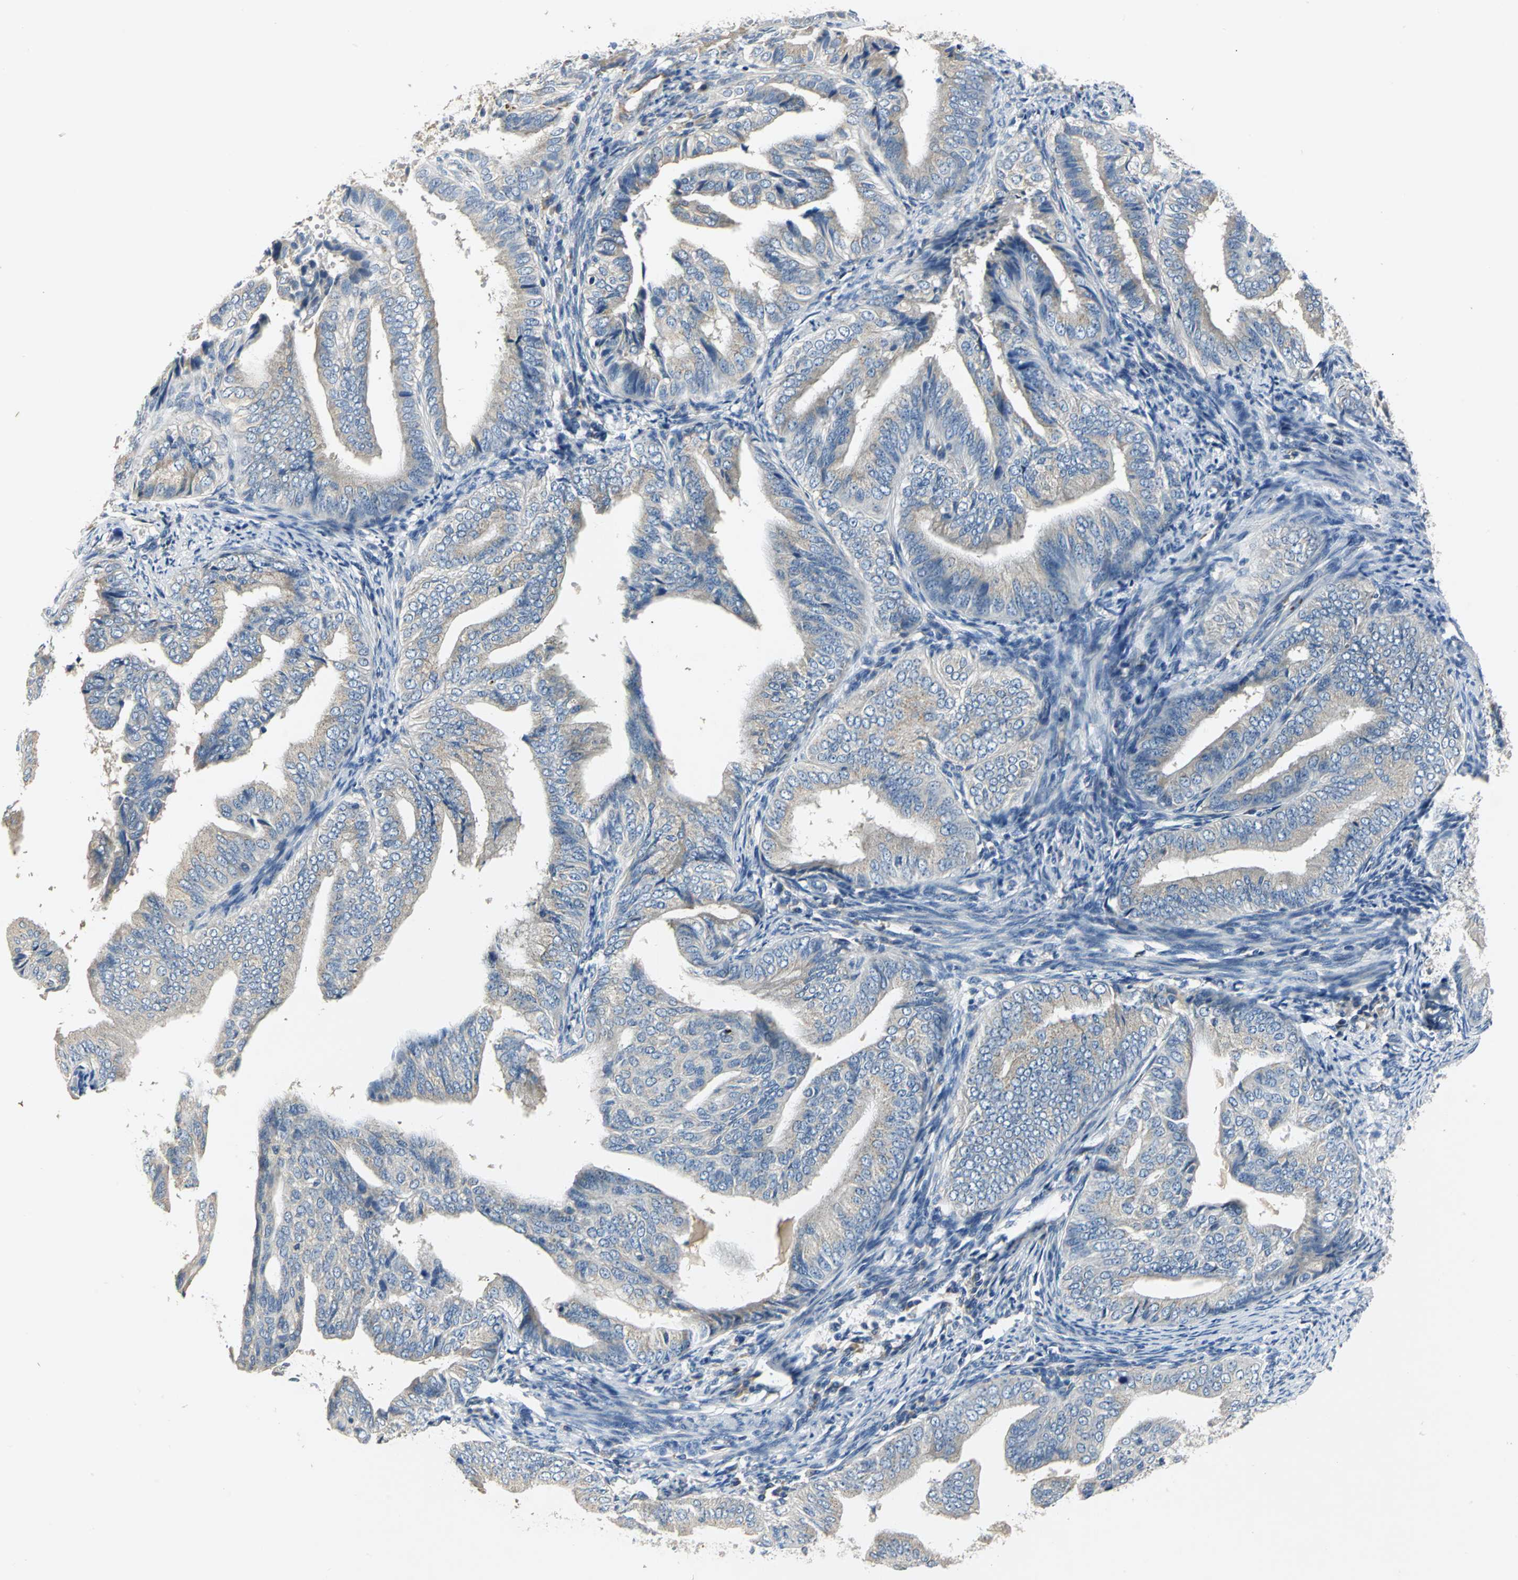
{"staining": {"intensity": "weak", "quantity": "<25%", "location": "cytoplasmic/membranous"}, "tissue": "endometrial cancer", "cell_type": "Tumor cells", "image_type": "cancer", "snomed": [{"axis": "morphology", "description": "Adenocarcinoma, NOS"}, {"axis": "topography", "description": "Endometrium"}], "caption": "Immunohistochemical staining of endometrial cancer exhibits no significant expression in tumor cells. The staining is performed using DAB brown chromogen with nuclei counter-stained in using hematoxylin.", "gene": "B3GNT2", "patient": {"sex": "female", "age": 58}}